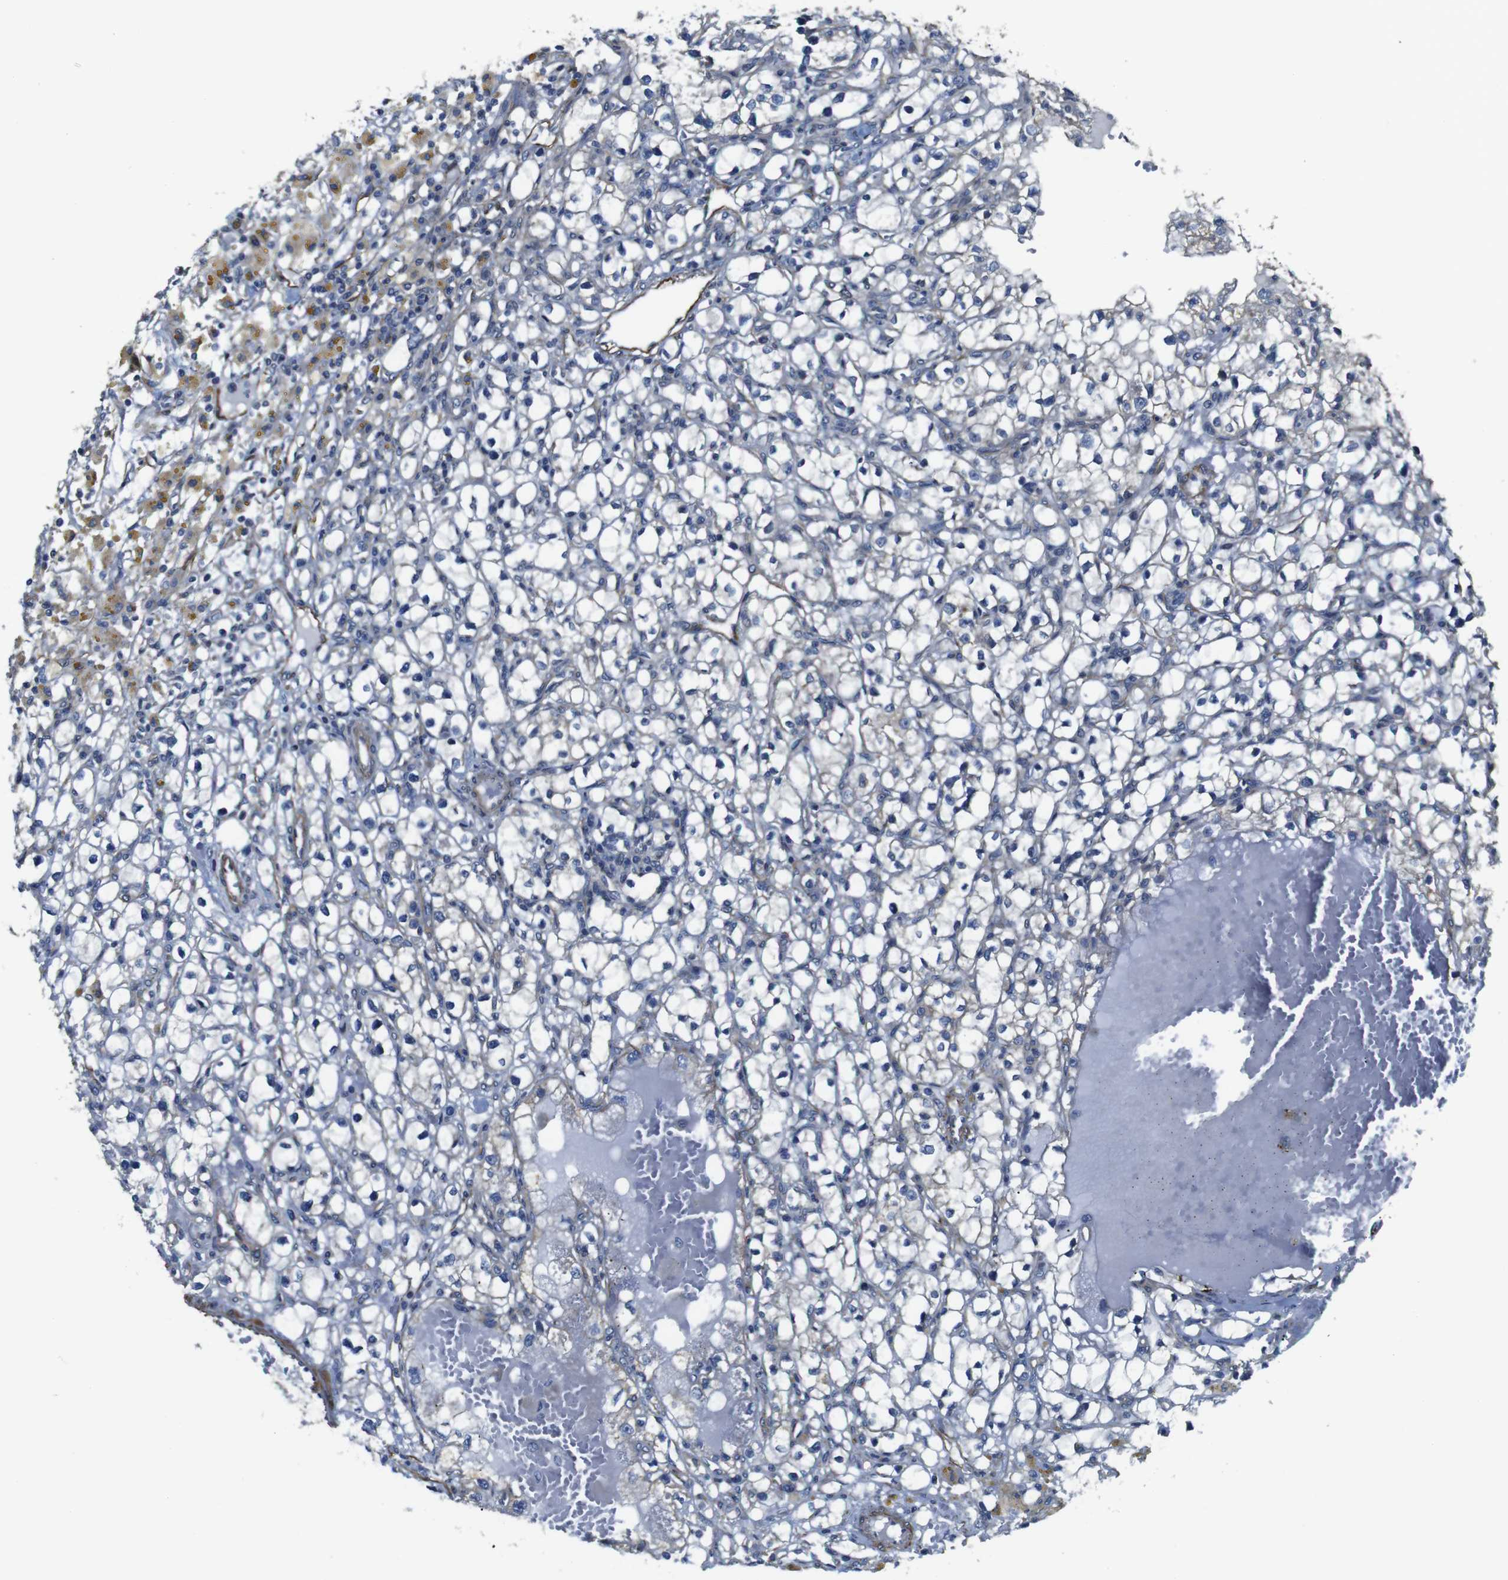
{"staining": {"intensity": "negative", "quantity": "none", "location": "none"}, "tissue": "renal cancer", "cell_type": "Tumor cells", "image_type": "cancer", "snomed": [{"axis": "morphology", "description": "Adenocarcinoma, NOS"}, {"axis": "topography", "description": "Kidney"}], "caption": "Photomicrograph shows no protein expression in tumor cells of renal adenocarcinoma tissue. (DAB immunohistochemistry (IHC) with hematoxylin counter stain).", "gene": "GGT7", "patient": {"sex": "male", "age": 56}}